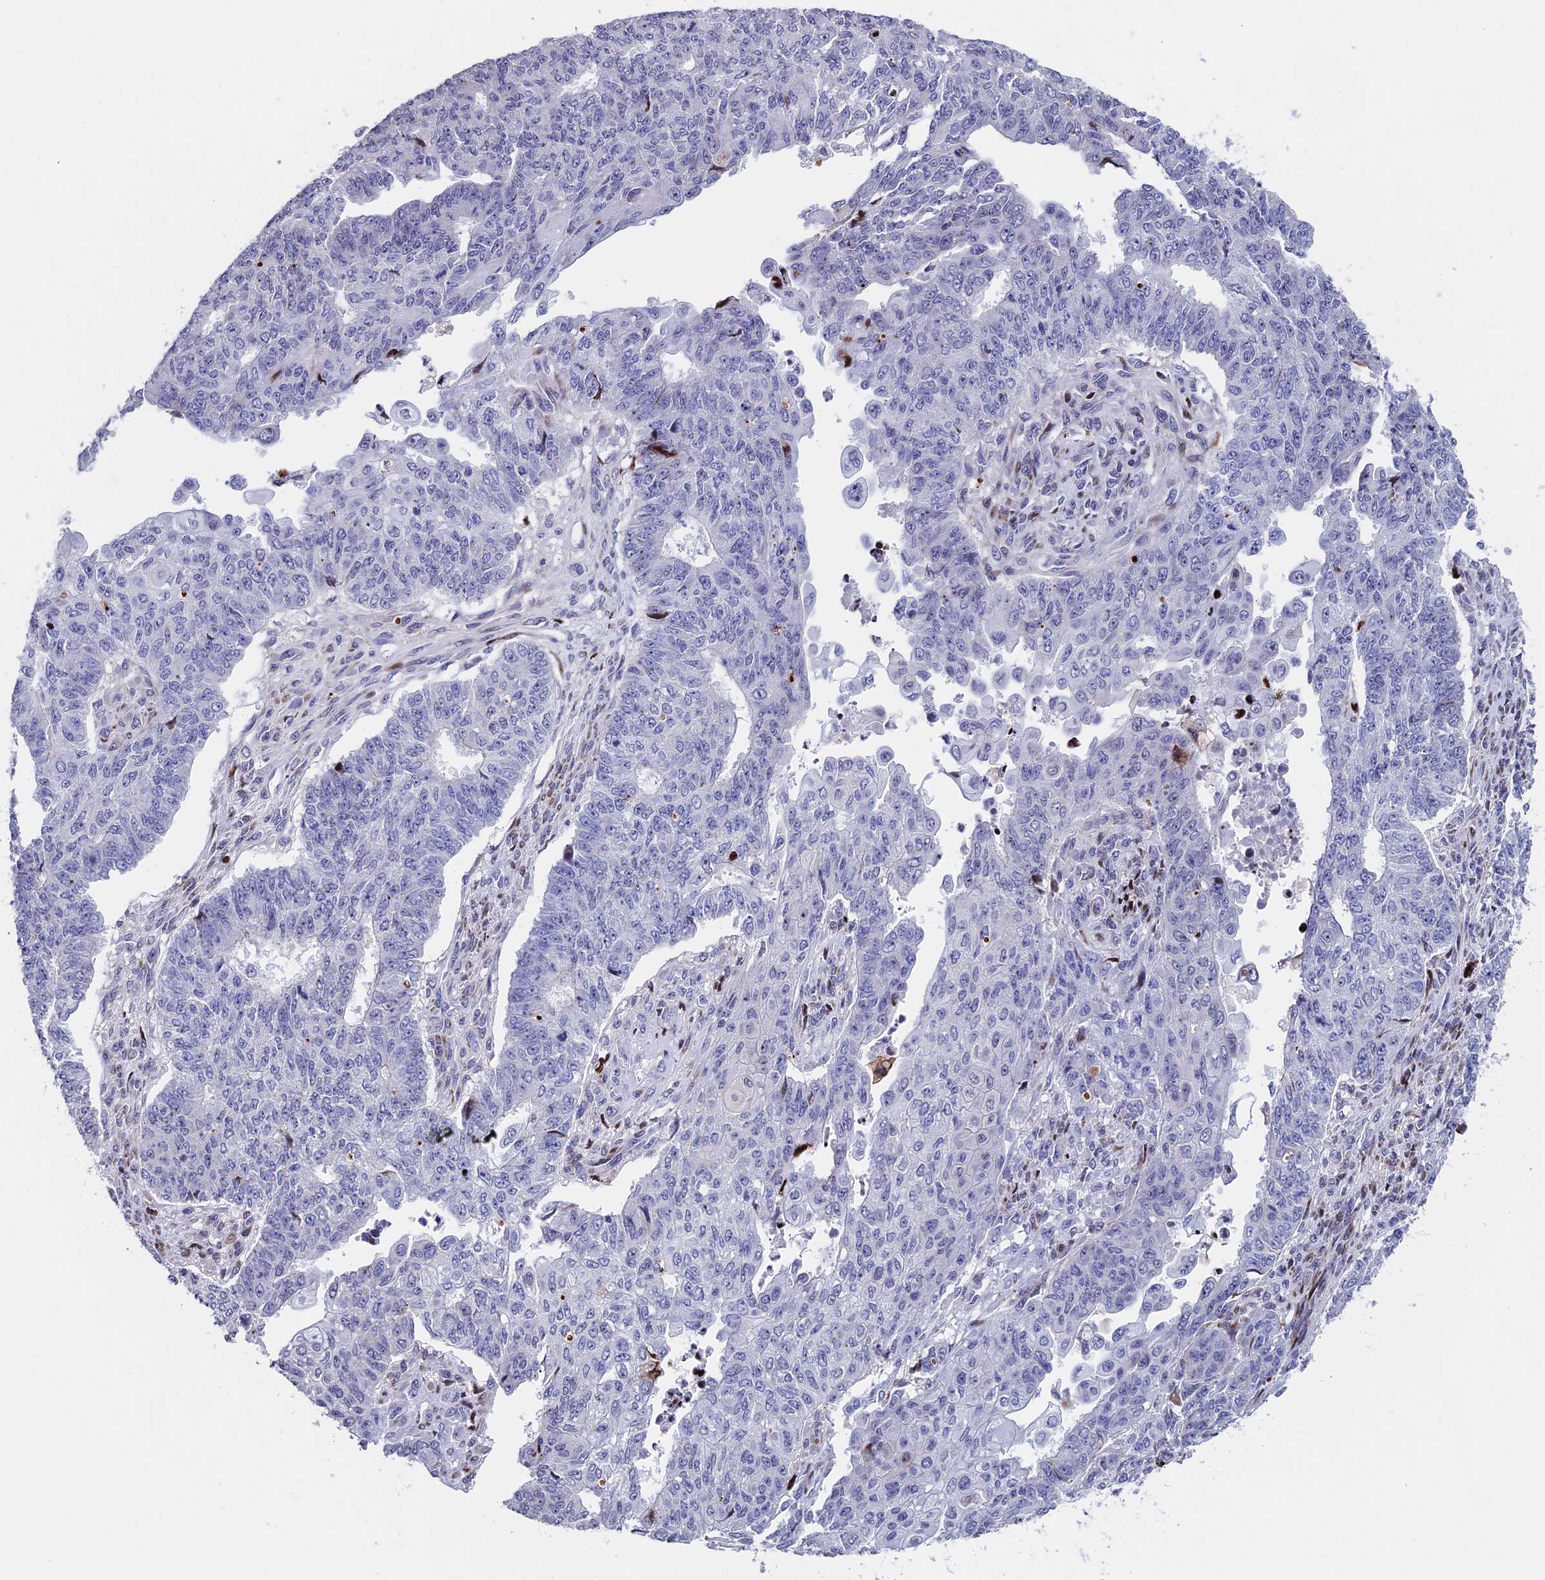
{"staining": {"intensity": "negative", "quantity": "none", "location": "none"}, "tissue": "endometrial cancer", "cell_type": "Tumor cells", "image_type": "cancer", "snomed": [{"axis": "morphology", "description": "Adenocarcinoma, NOS"}, {"axis": "topography", "description": "Endometrium"}], "caption": "Micrograph shows no protein expression in tumor cells of endometrial cancer tissue.", "gene": "BTBD3", "patient": {"sex": "female", "age": 32}}